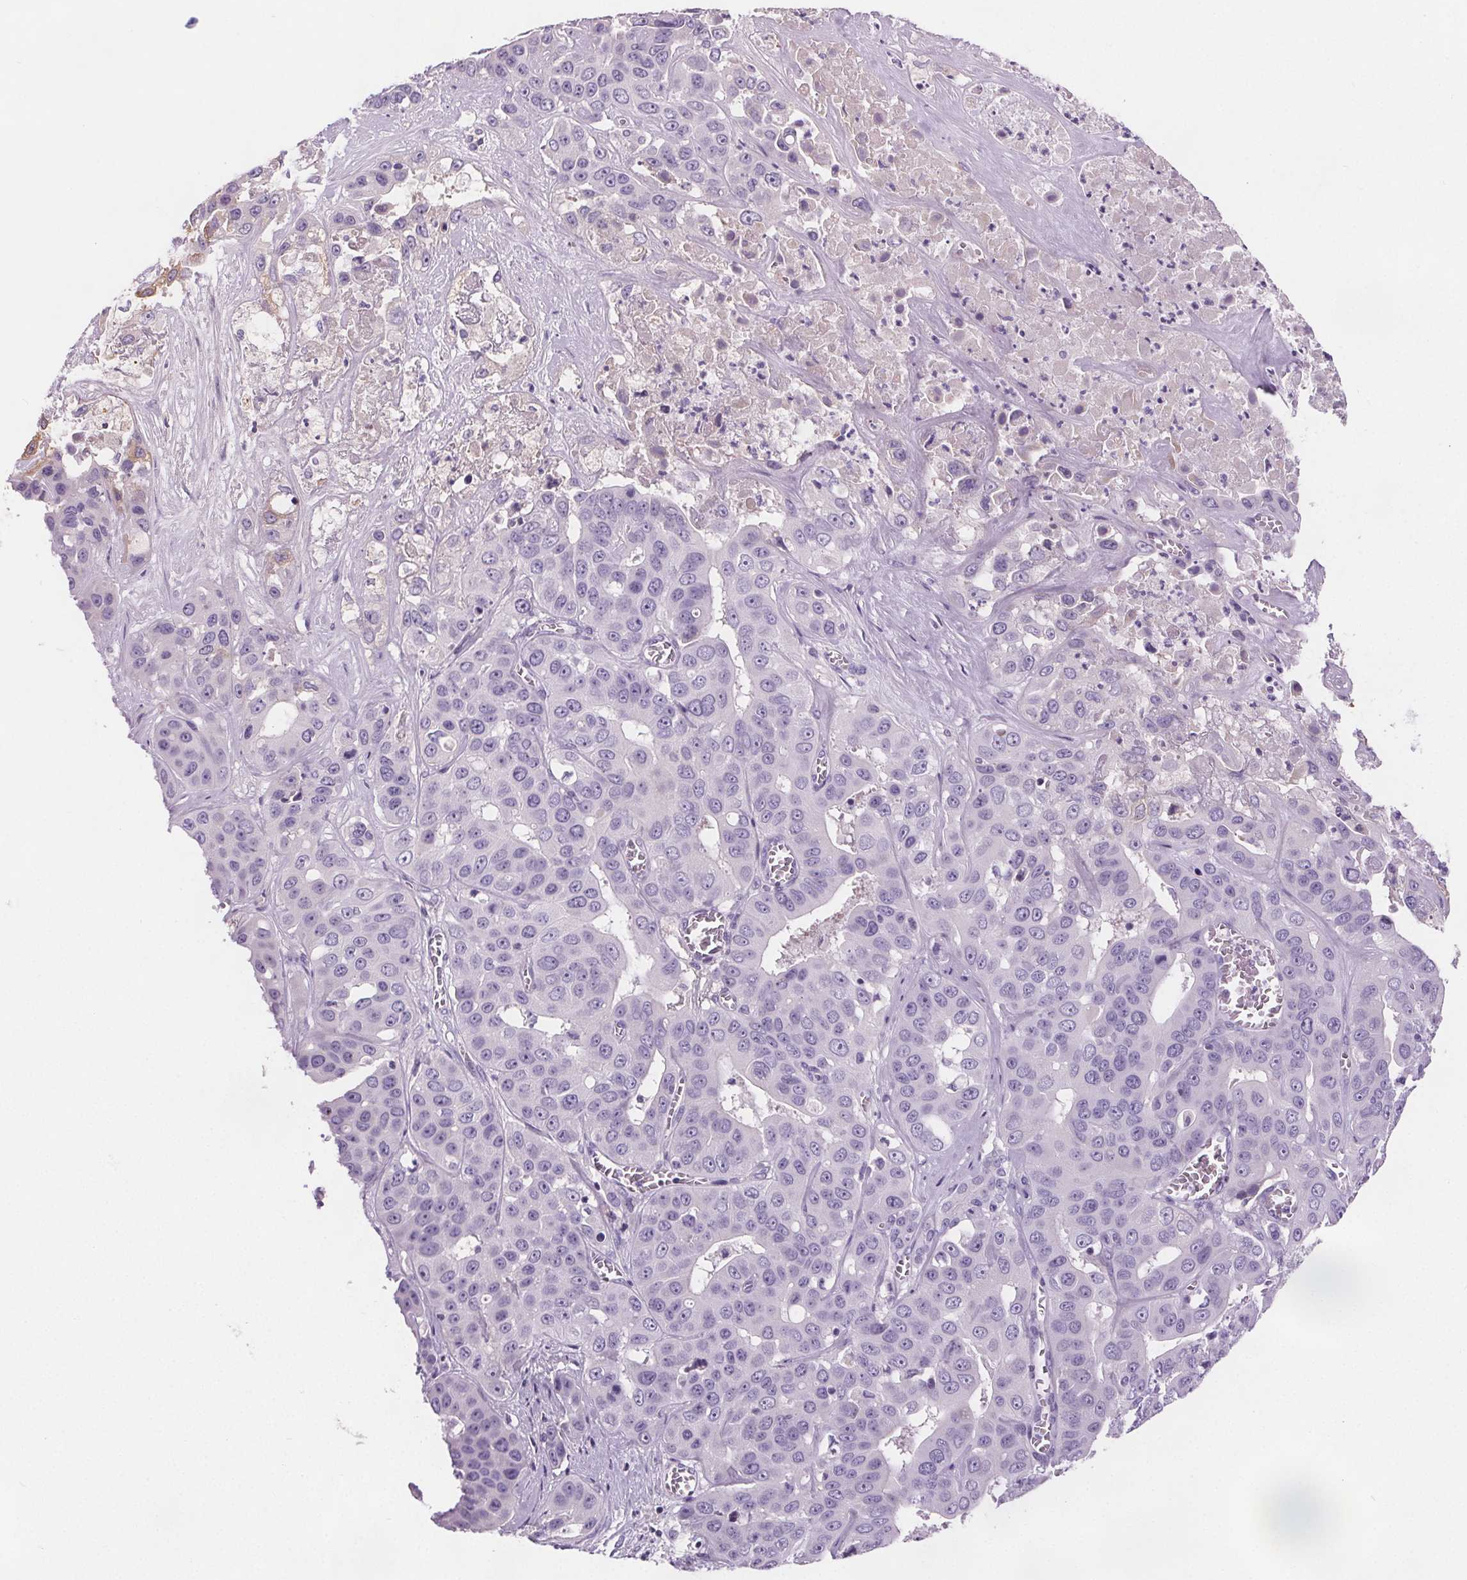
{"staining": {"intensity": "negative", "quantity": "none", "location": "none"}, "tissue": "liver cancer", "cell_type": "Tumor cells", "image_type": "cancer", "snomed": [{"axis": "morphology", "description": "Cholangiocarcinoma"}, {"axis": "topography", "description": "Liver"}], "caption": "IHC of liver cancer (cholangiocarcinoma) demonstrates no expression in tumor cells.", "gene": "CD5L", "patient": {"sex": "female", "age": 52}}